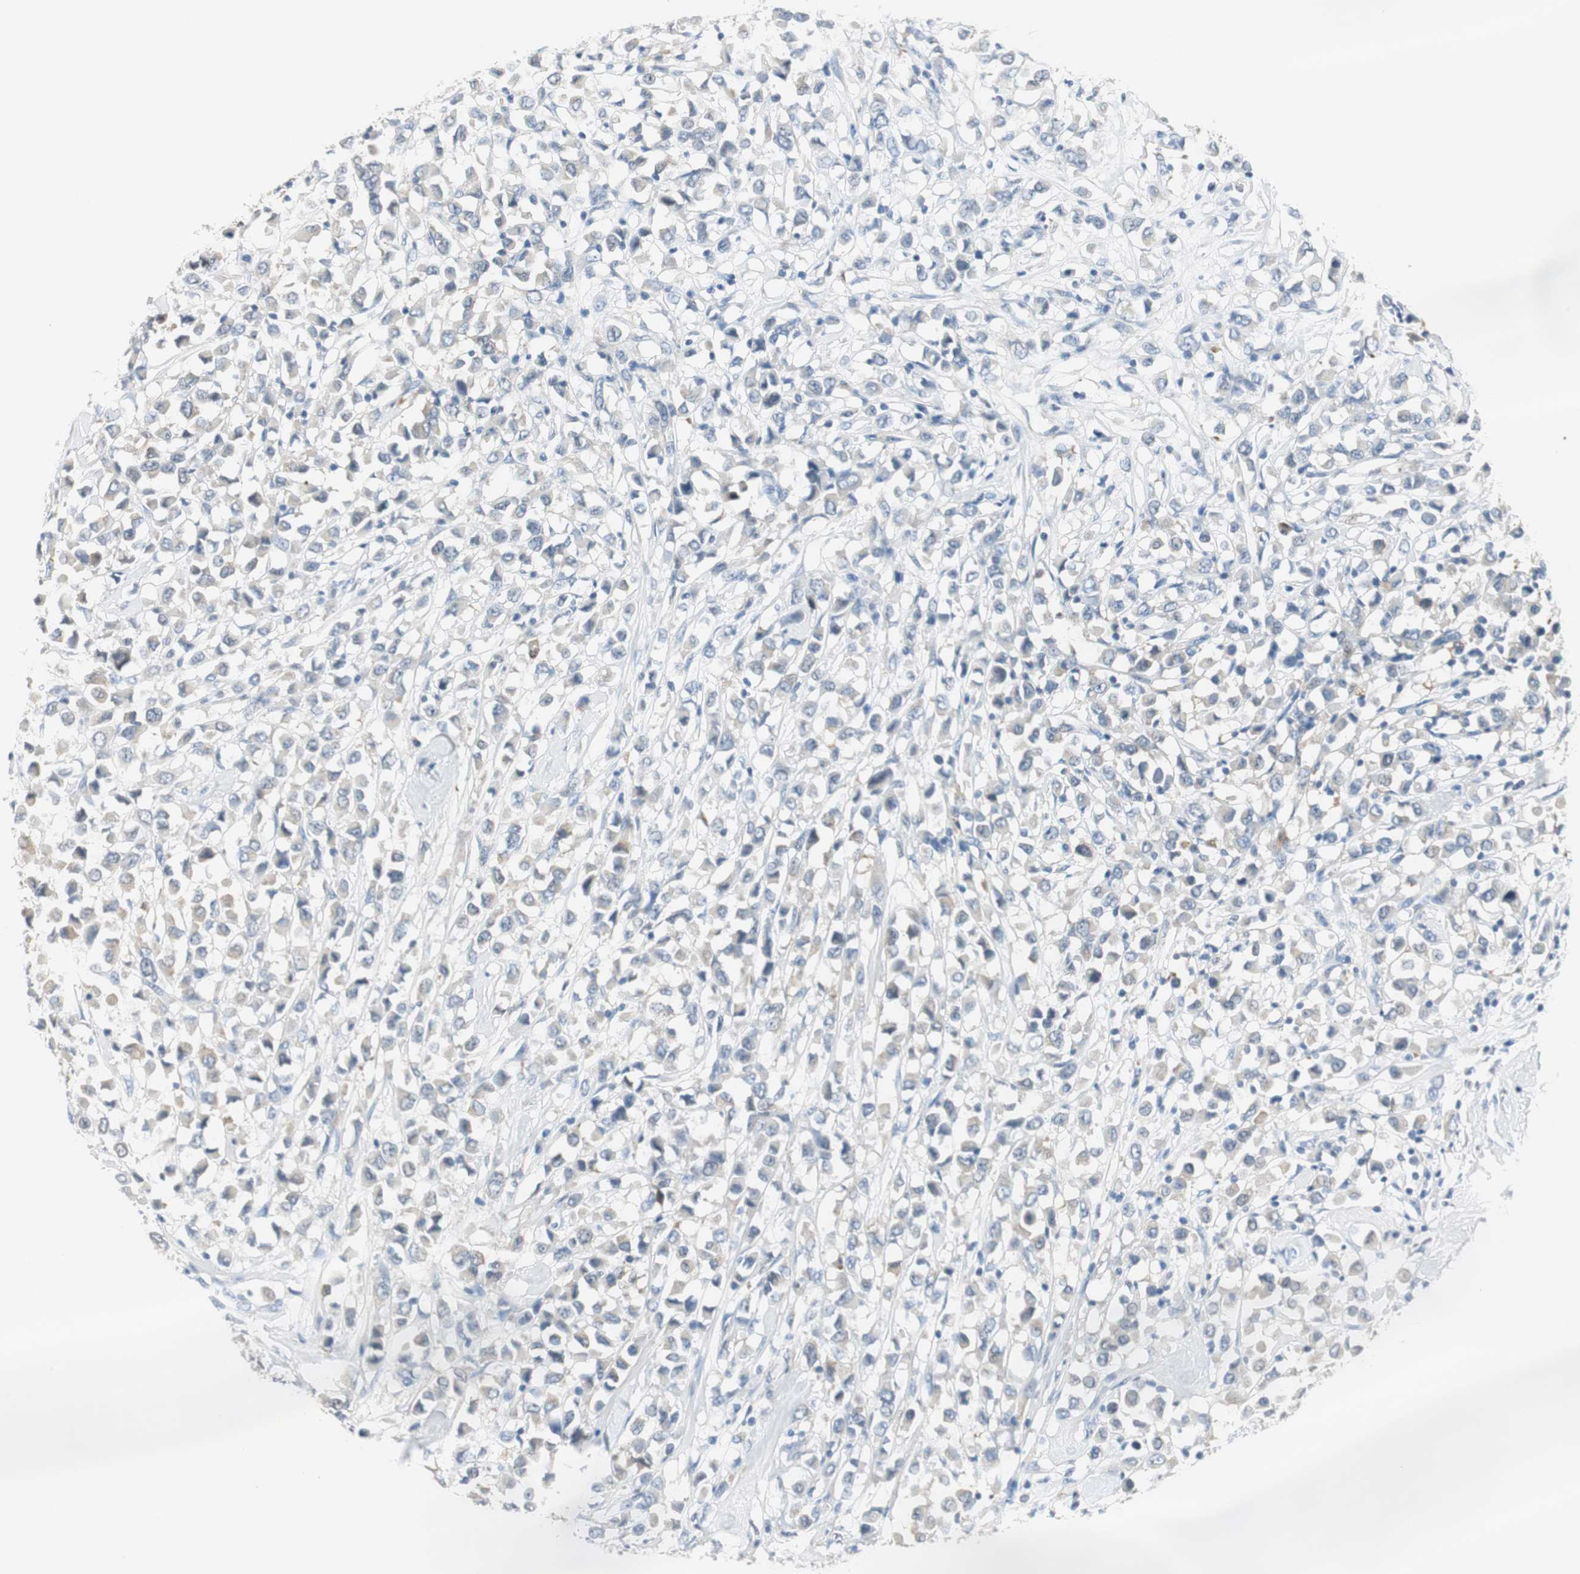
{"staining": {"intensity": "negative", "quantity": "none", "location": "none"}, "tissue": "breast cancer", "cell_type": "Tumor cells", "image_type": "cancer", "snomed": [{"axis": "morphology", "description": "Duct carcinoma"}, {"axis": "topography", "description": "Breast"}], "caption": "IHC histopathology image of neoplastic tissue: human invasive ductal carcinoma (breast) stained with DAB (3,3'-diaminobenzidine) shows no significant protein positivity in tumor cells.", "gene": "FBP1", "patient": {"sex": "female", "age": 61}}